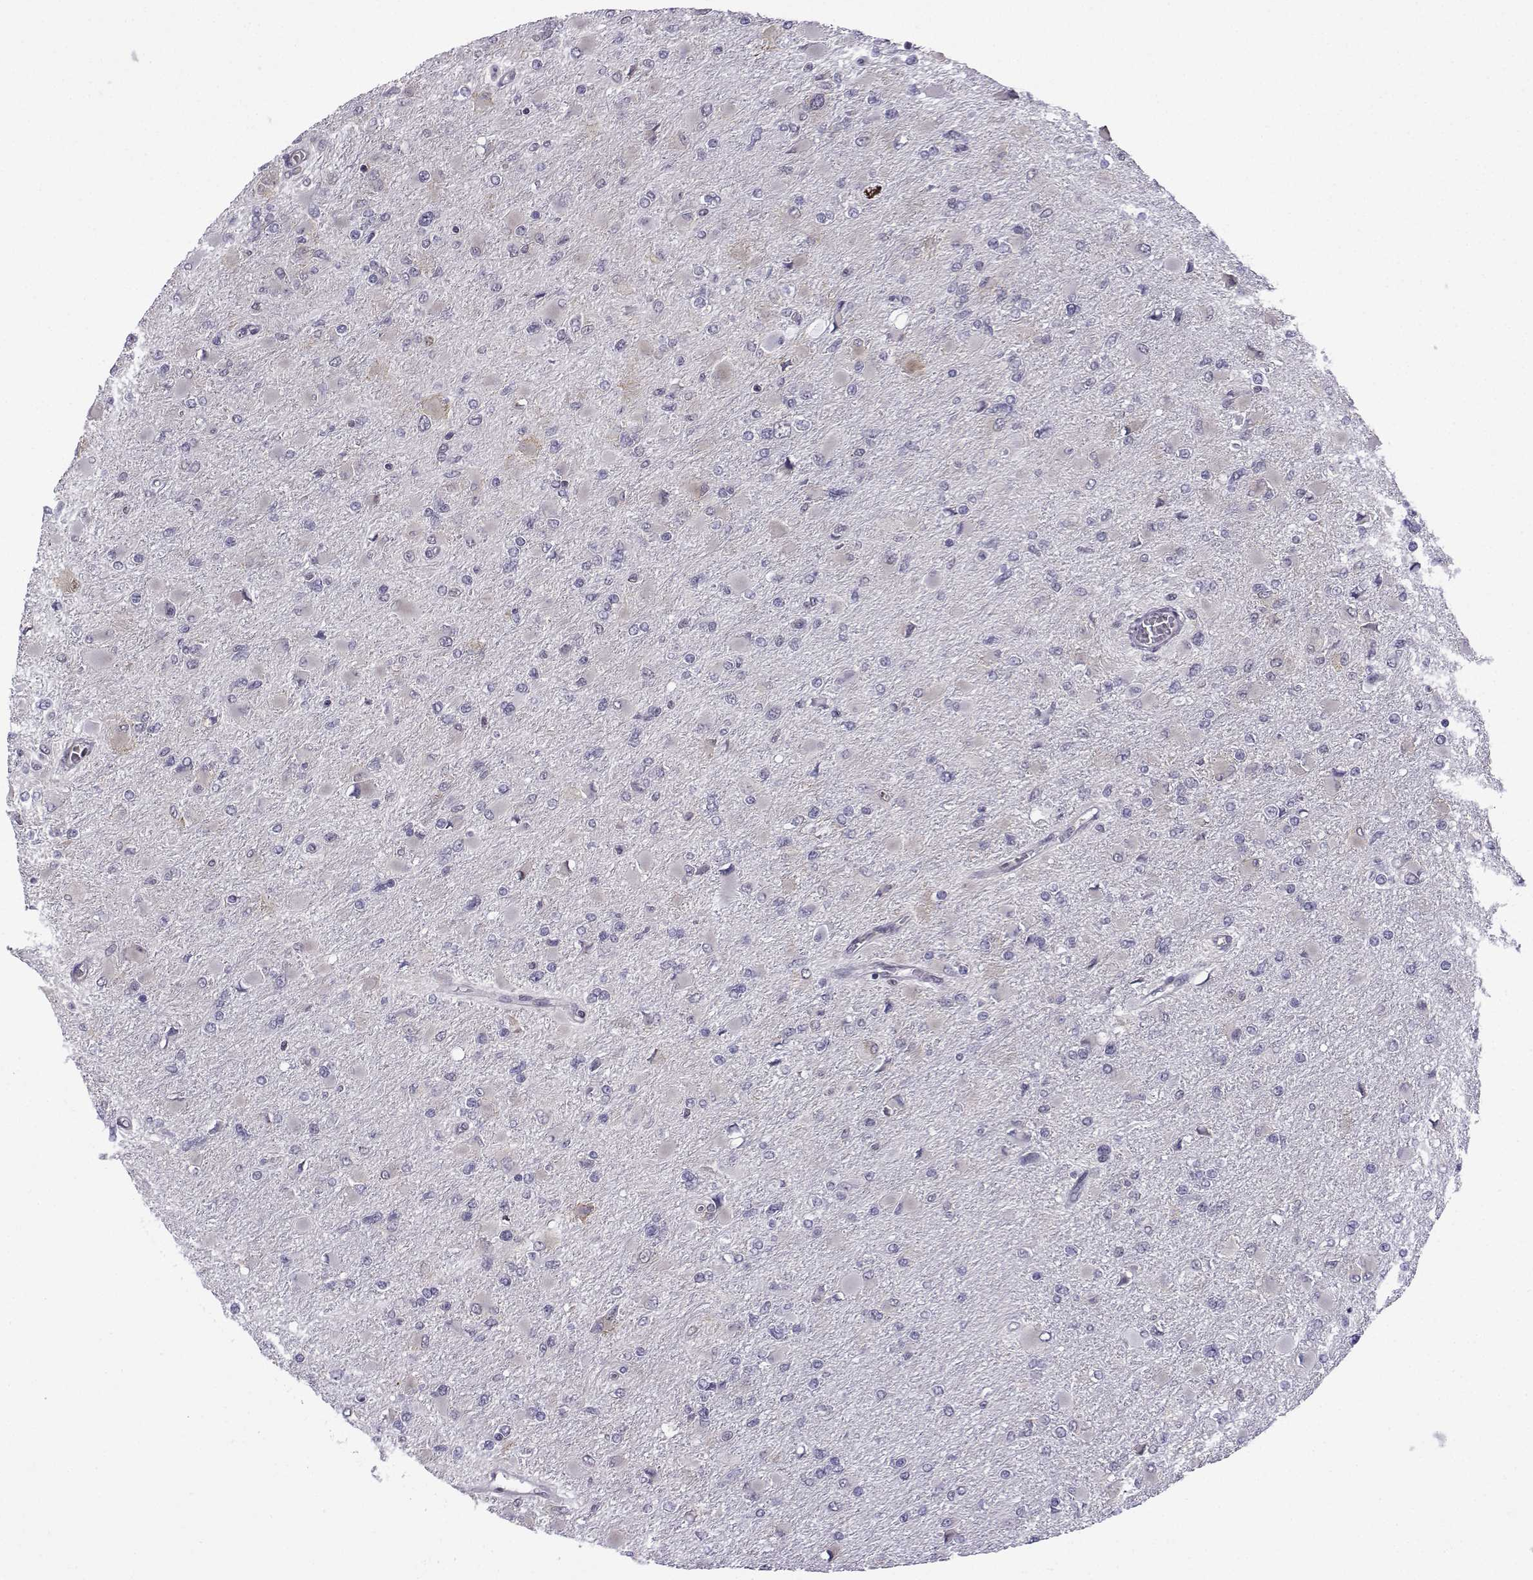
{"staining": {"intensity": "negative", "quantity": "none", "location": "none"}, "tissue": "glioma", "cell_type": "Tumor cells", "image_type": "cancer", "snomed": [{"axis": "morphology", "description": "Glioma, malignant, High grade"}, {"axis": "topography", "description": "Cerebral cortex"}], "caption": "Immunohistochemistry (IHC) histopathology image of neoplastic tissue: human glioma stained with DAB reveals no significant protein positivity in tumor cells.", "gene": "INCENP", "patient": {"sex": "female", "age": 36}}